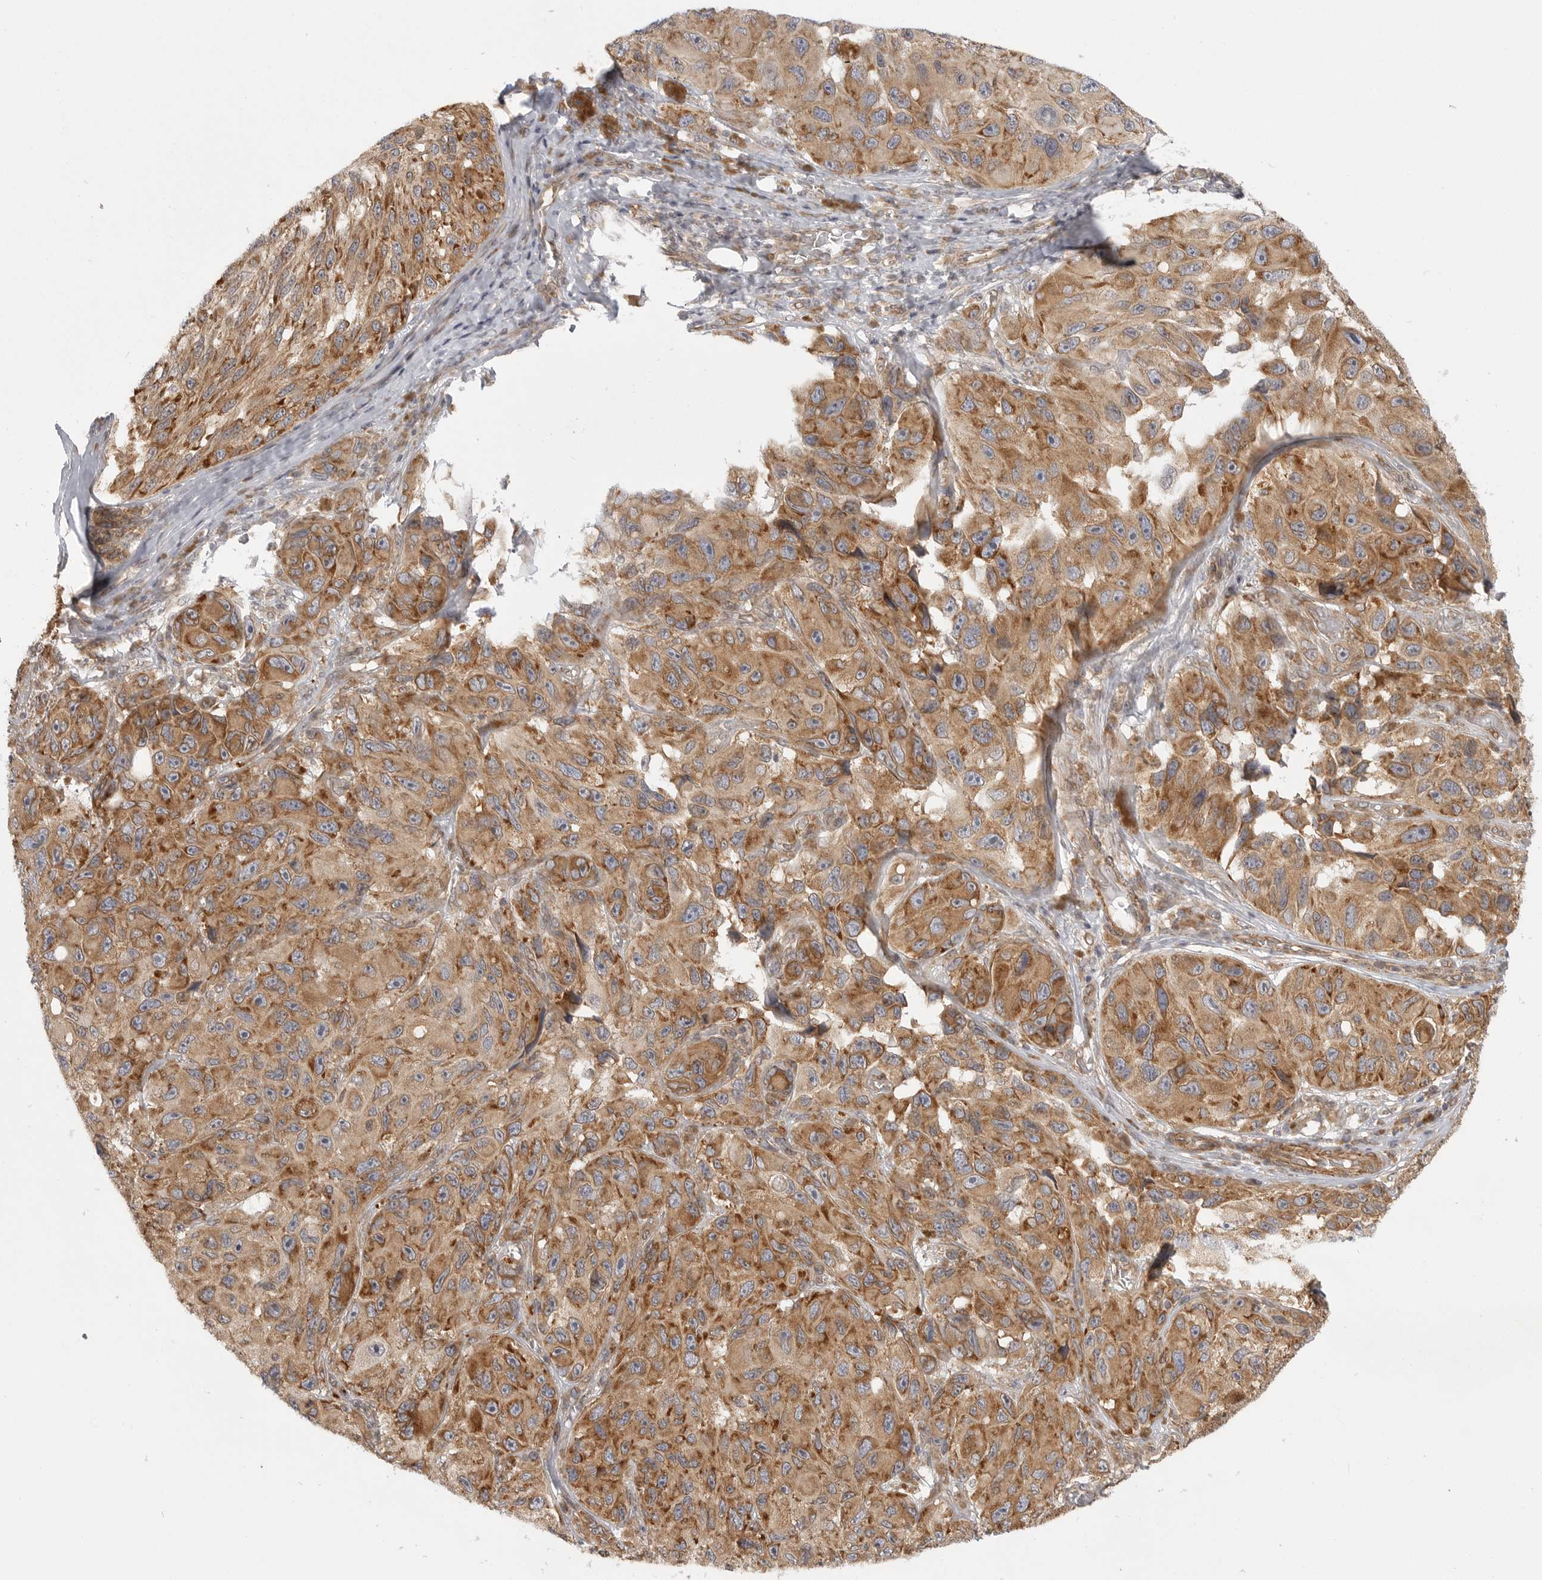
{"staining": {"intensity": "moderate", "quantity": ">75%", "location": "cytoplasmic/membranous"}, "tissue": "melanoma", "cell_type": "Tumor cells", "image_type": "cancer", "snomed": [{"axis": "morphology", "description": "Malignant melanoma, NOS"}, {"axis": "topography", "description": "Skin"}], "caption": "About >75% of tumor cells in malignant melanoma exhibit moderate cytoplasmic/membranous protein positivity as visualized by brown immunohistochemical staining.", "gene": "CERS2", "patient": {"sex": "female", "age": 73}}